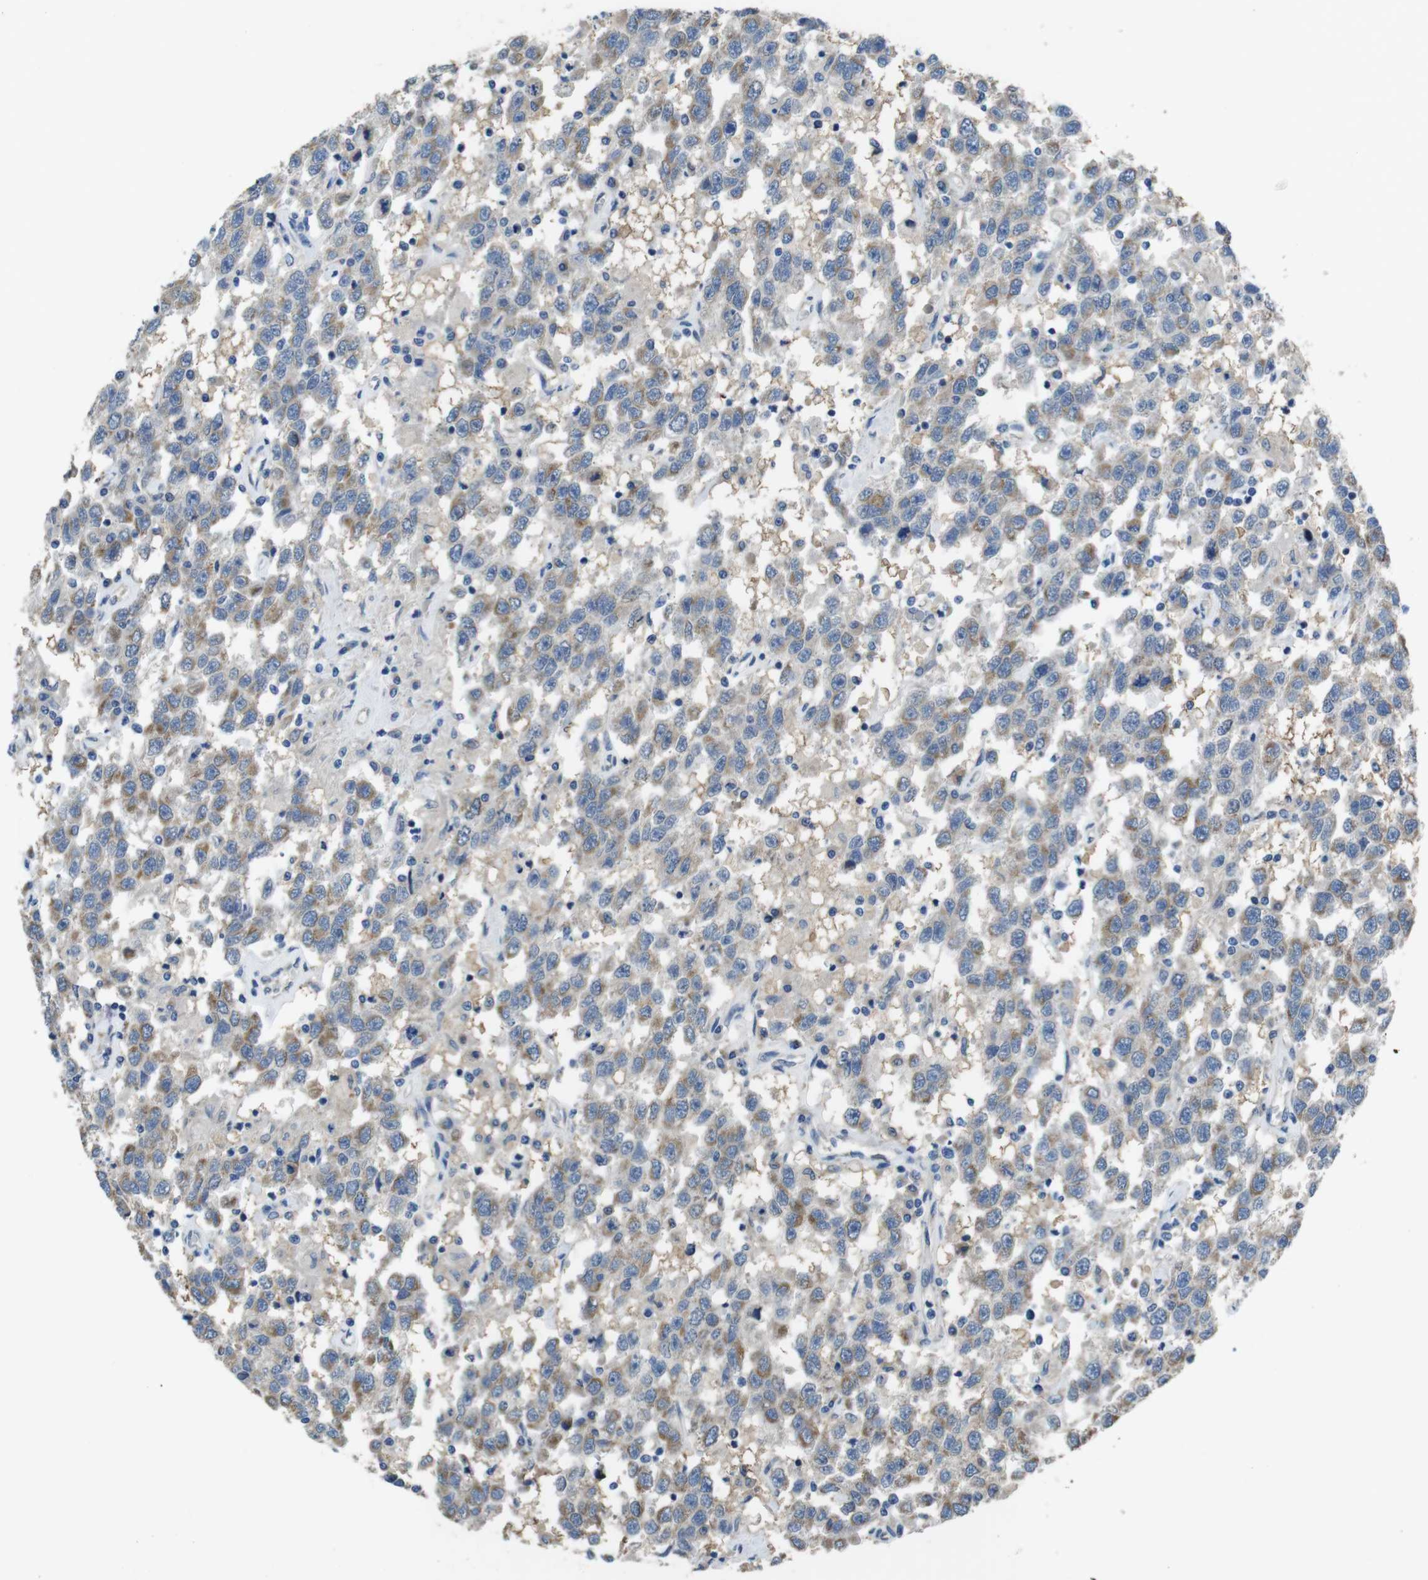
{"staining": {"intensity": "moderate", "quantity": "25%-75%", "location": "cytoplasmic/membranous"}, "tissue": "testis cancer", "cell_type": "Tumor cells", "image_type": "cancer", "snomed": [{"axis": "morphology", "description": "Seminoma, NOS"}, {"axis": "topography", "description": "Testis"}], "caption": "An image showing moderate cytoplasmic/membranous expression in approximately 25%-75% of tumor cells in testis cancer (seminoma), as visualized by brown immunohistochemical staining.", "gene": "RAB6A", "patient": {"sex": "male", "age": 41}}